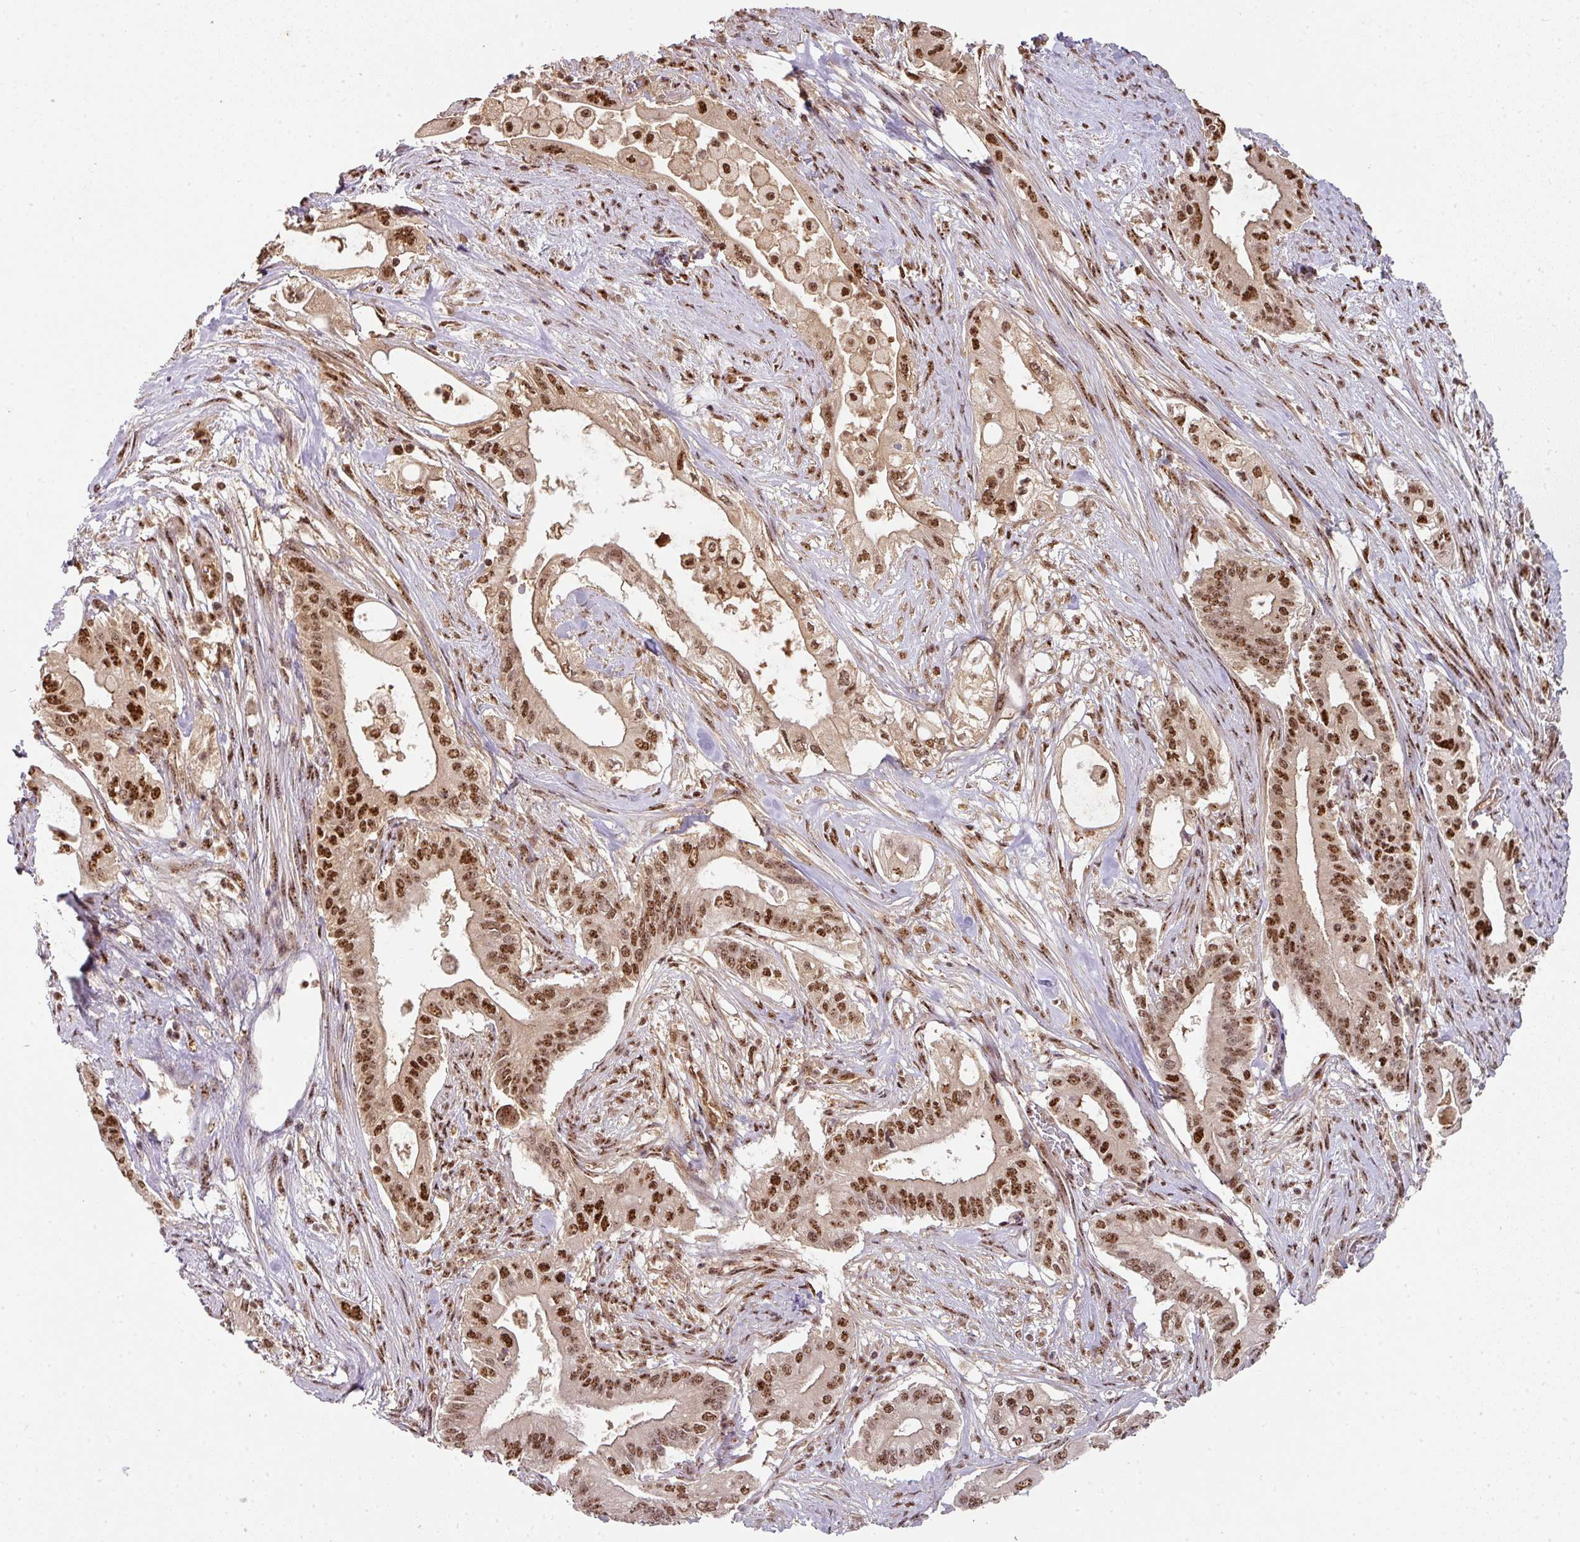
{"staining": {"intensity": "strong", "quantity": ">75%", "location": "nuclear"}, "tissue": "pancreatic cancer", "cell_type": "Tumor cells", "image_type": "cancer", "snomed": [{"axis": "morphology", "description": "Adenocarcinoma, NOS"}, {"axis": "topography", "description": "Pancreas"}], "caption": "Immunohistochemistry (IHC) (DAB) staining of human pancreatic cancer shows strong nuclear protein staining in approximately >75% of tumor cells. Using DAB (brown) and hematoxylin (blue) stains, captured at high magnification using brightfield microscopy.", "gene": "RANBP9", "patient": {"sex": "female", "age": 68}}